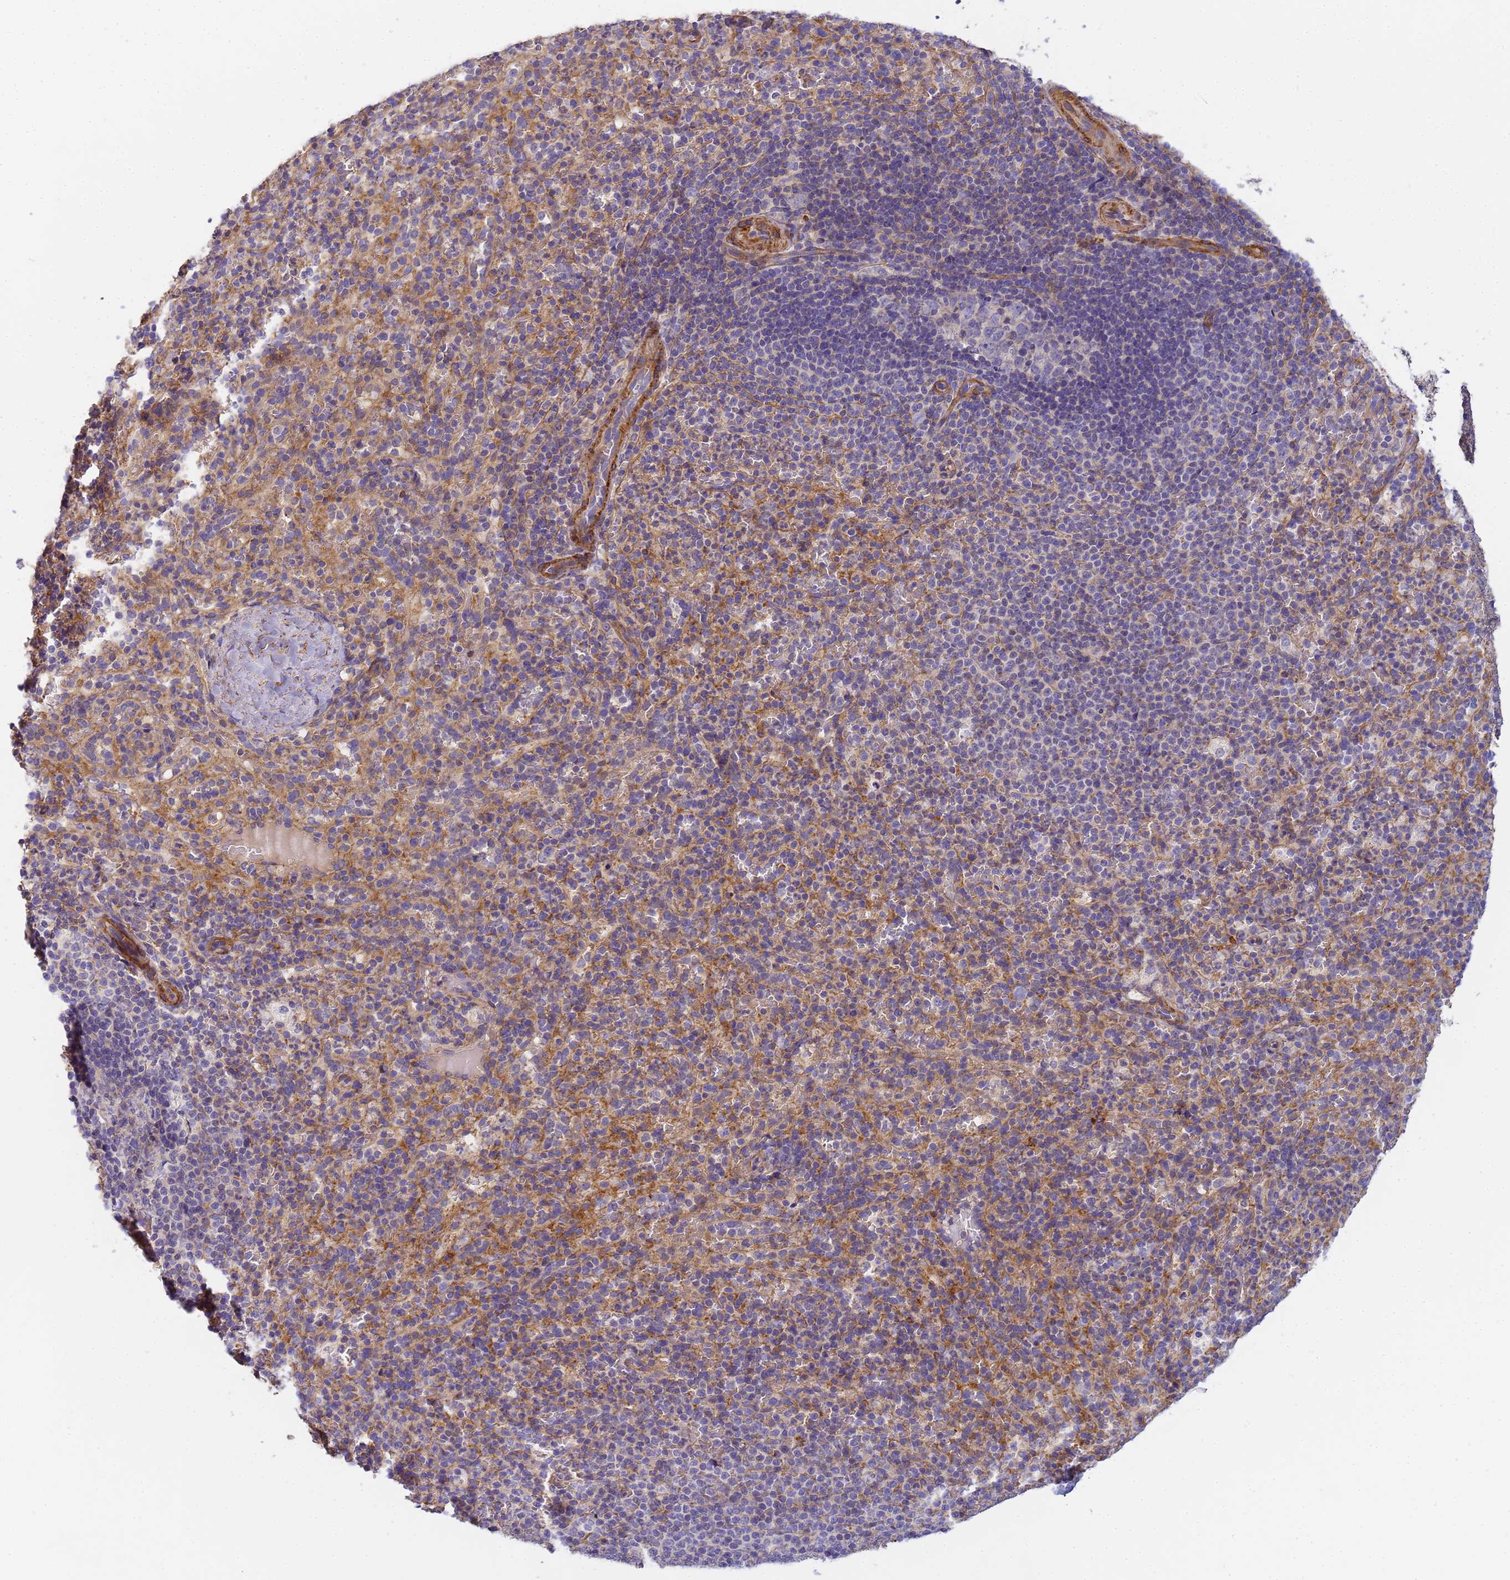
{"staining": {"intensity": "negative", "quantity": "none", "location": "none"}, "tissue": "spleen", "cell_type": "Cells in red pulp", "image_type": "normal", "snomed": [{"axis": "morphology", "description": "Normal tissue, NOS"}, {"axis": "topography", "description": "Spleen"}], "caption": "Human spleen stained for a protein using IHC reveals no positivity in cells in red pulp.", "gene": "MYL10", "patient": {"sex": "female", "age": 21}}